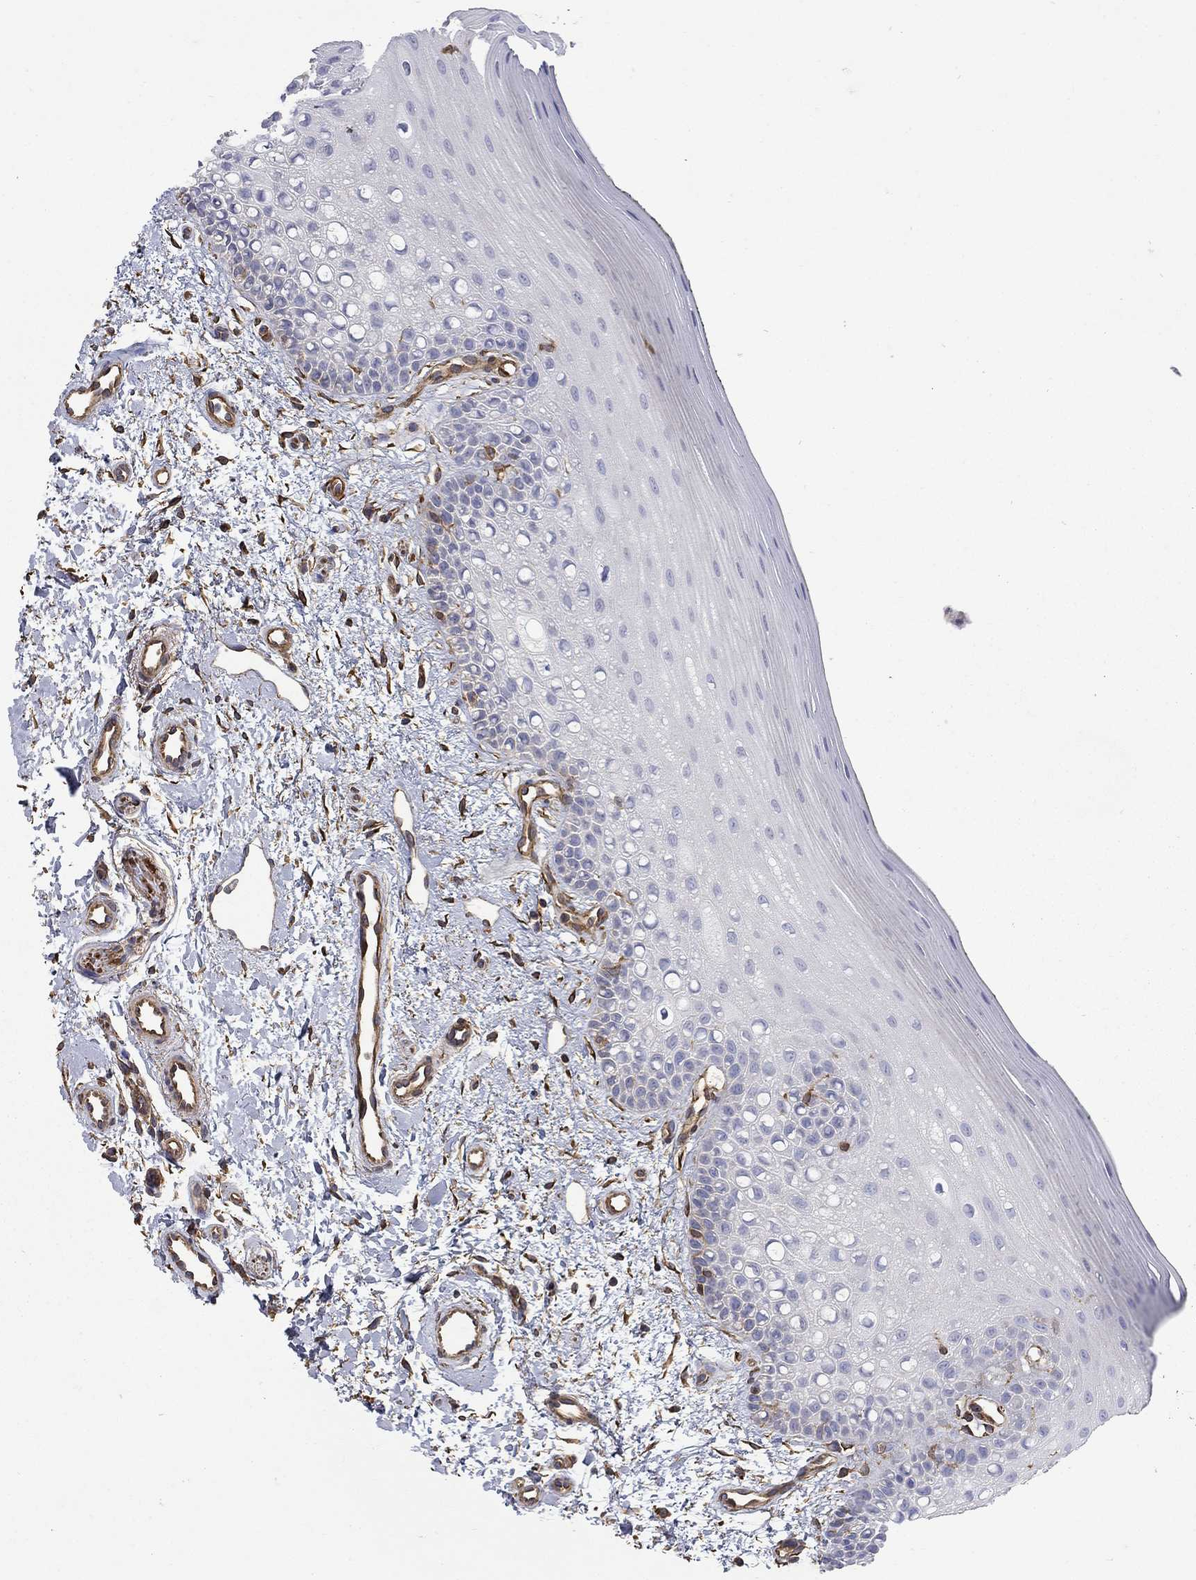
{"staining": {"intensity": "negative", "quantity": "none", "location": "none"}, "tissue": "oral mucosa", "cell_type": "Squamous epithelial cells", "image_type": "normal", "snomed": [{"axis": "morphology", "description": "Normal tissue, NOS"}, {"axis": "topography", "description": "Oral tissue"}], "caption": "Image shows no protein staining in squamous epithelial cells of normal oral mucosa. Nuclei are stained in blue.", "gene": "DPYSL2", "patient": {"sex": "female", "age": 78}}